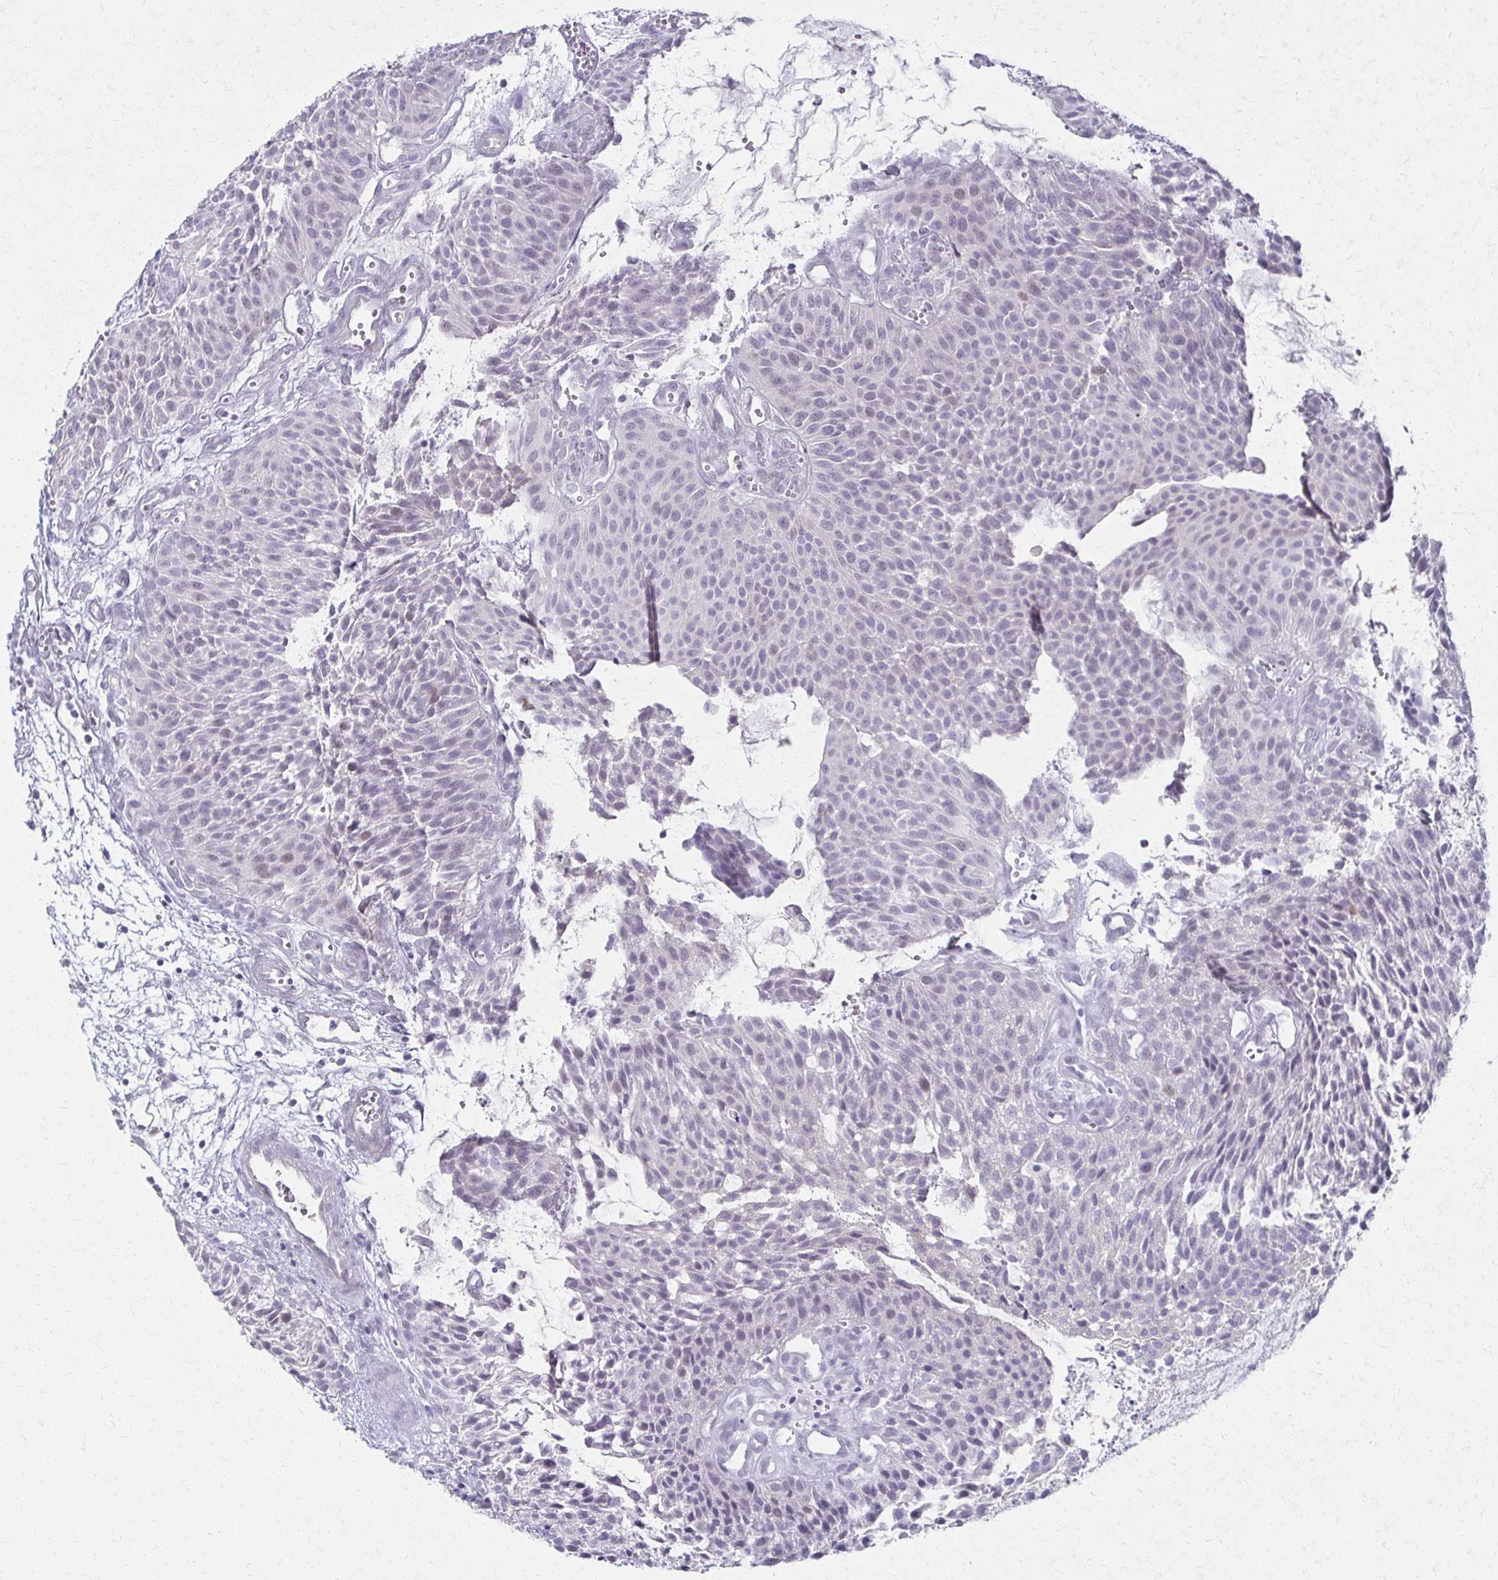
{"staining": {"intensity": "weak", "quantity": "<25%", "location": "nuclear"}, "tissue": "urothelial cancer", "cell_type": "Tumor cells", "image_type": "cancer", "snomed": [{"axis": "morphology", "description": "Urothelial carcinoma, NOS"}, {"axis": "topography", "description": "Urinary bladder"}], "caption": "The immunohistochemistry (IHC) image has no significant staining in tumor cells of urothelial cancer tissue. (DAB (3,3'-diaminobenzidine) immunohistochemistry visualized using brightfield microscopy, high magnification).", "gene": "MORC4", "patient": {"sex": "male", "age": 84}}